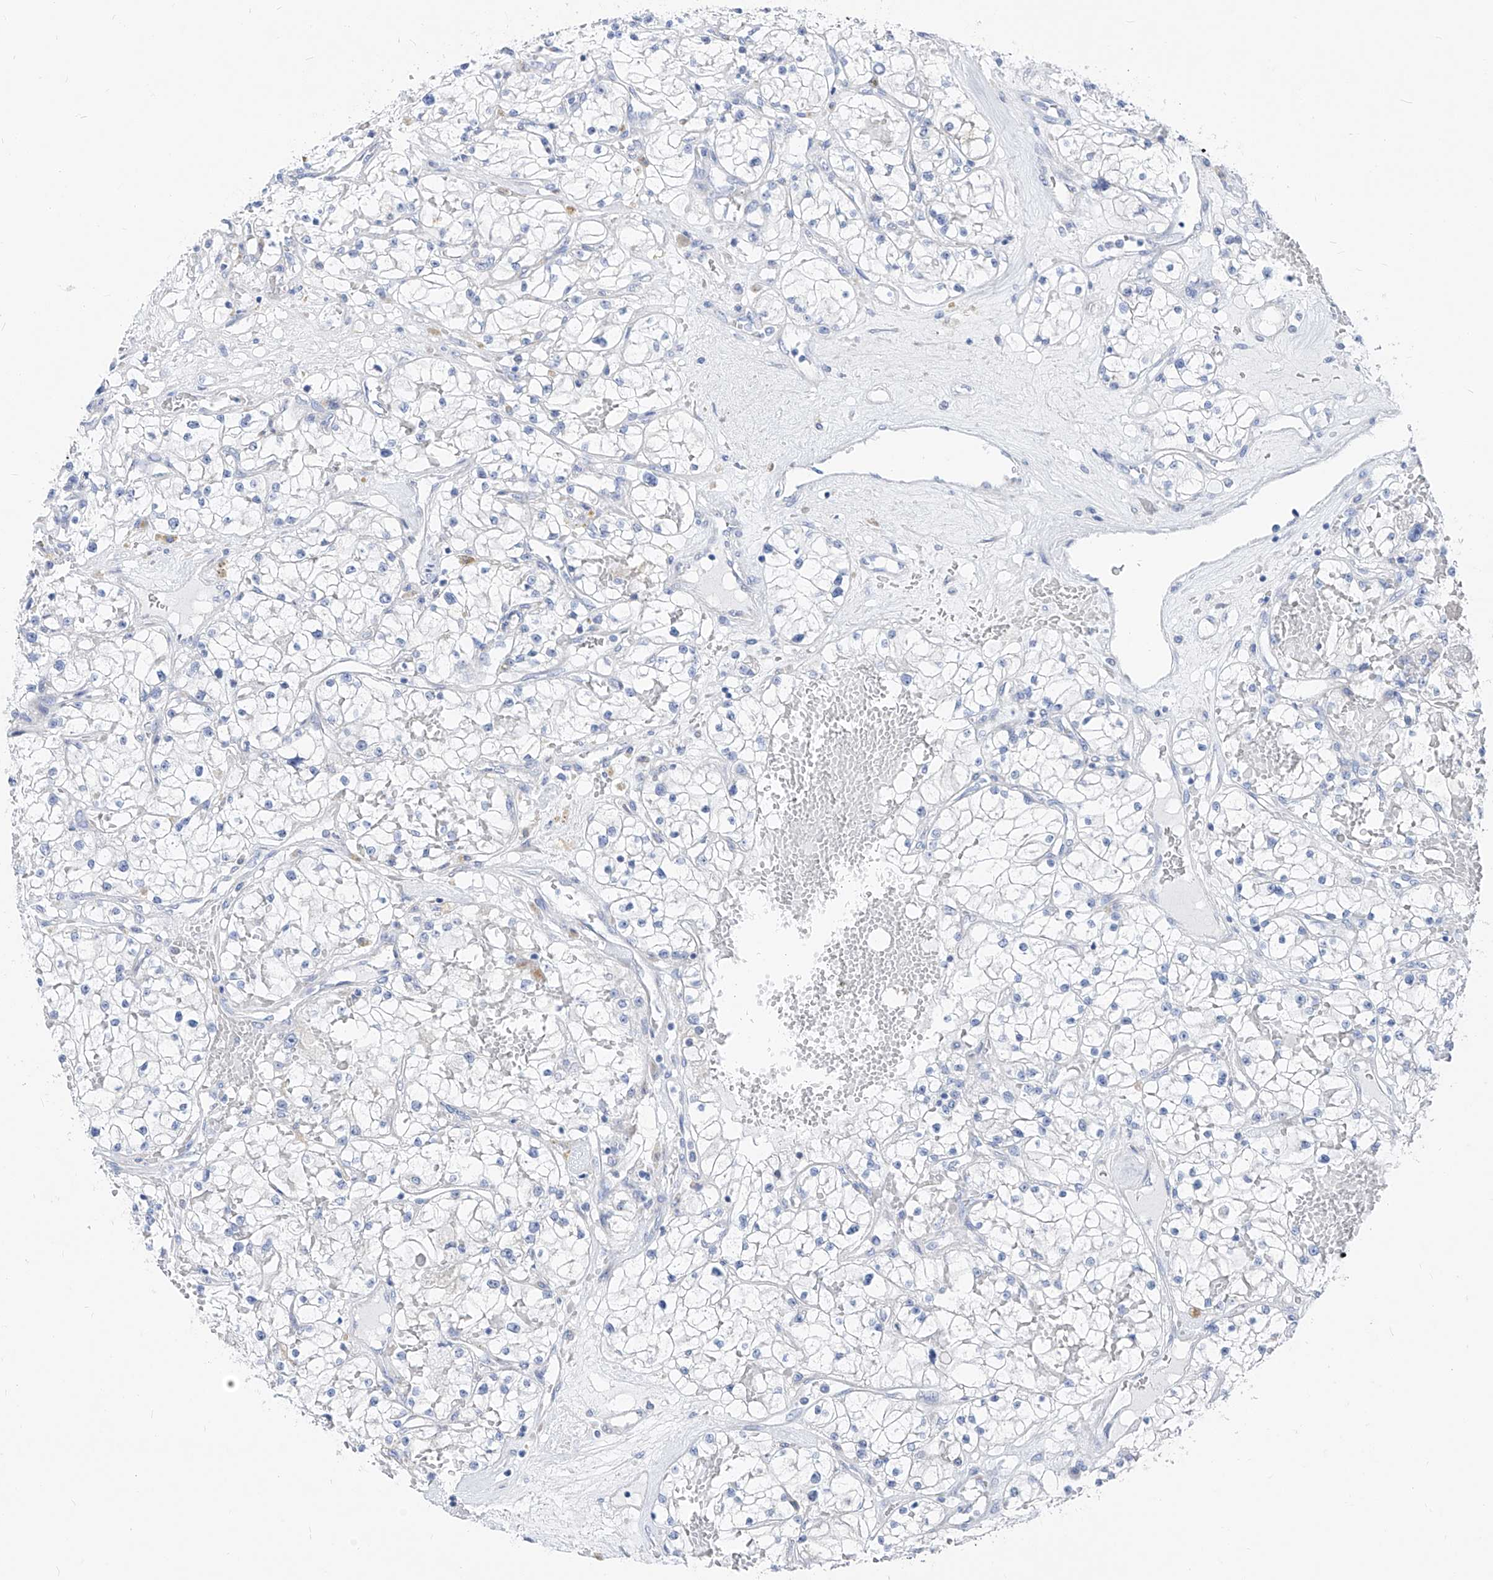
{"staining": {"intensity": "negative", "quantity": "none", "location": "none"}, "tissue": "renal cancer", "cell_type": "Tumor cells", "image_type": "cancer", "snomed": [{"axis": "morphology", "description": "Normal tissue, NOS"}, {"axis": "morphology", "description": "Adenocarcinoma, NOS"}, {"axis": "topography", "description": "Kidney"}], "caption": "The image demonstrates no staining of tumor cells in adenocarcinoma (renal). Nuclei are stained in blue.", "gene": "UFL1", "patient": {"sex": "male", "age": 68}}